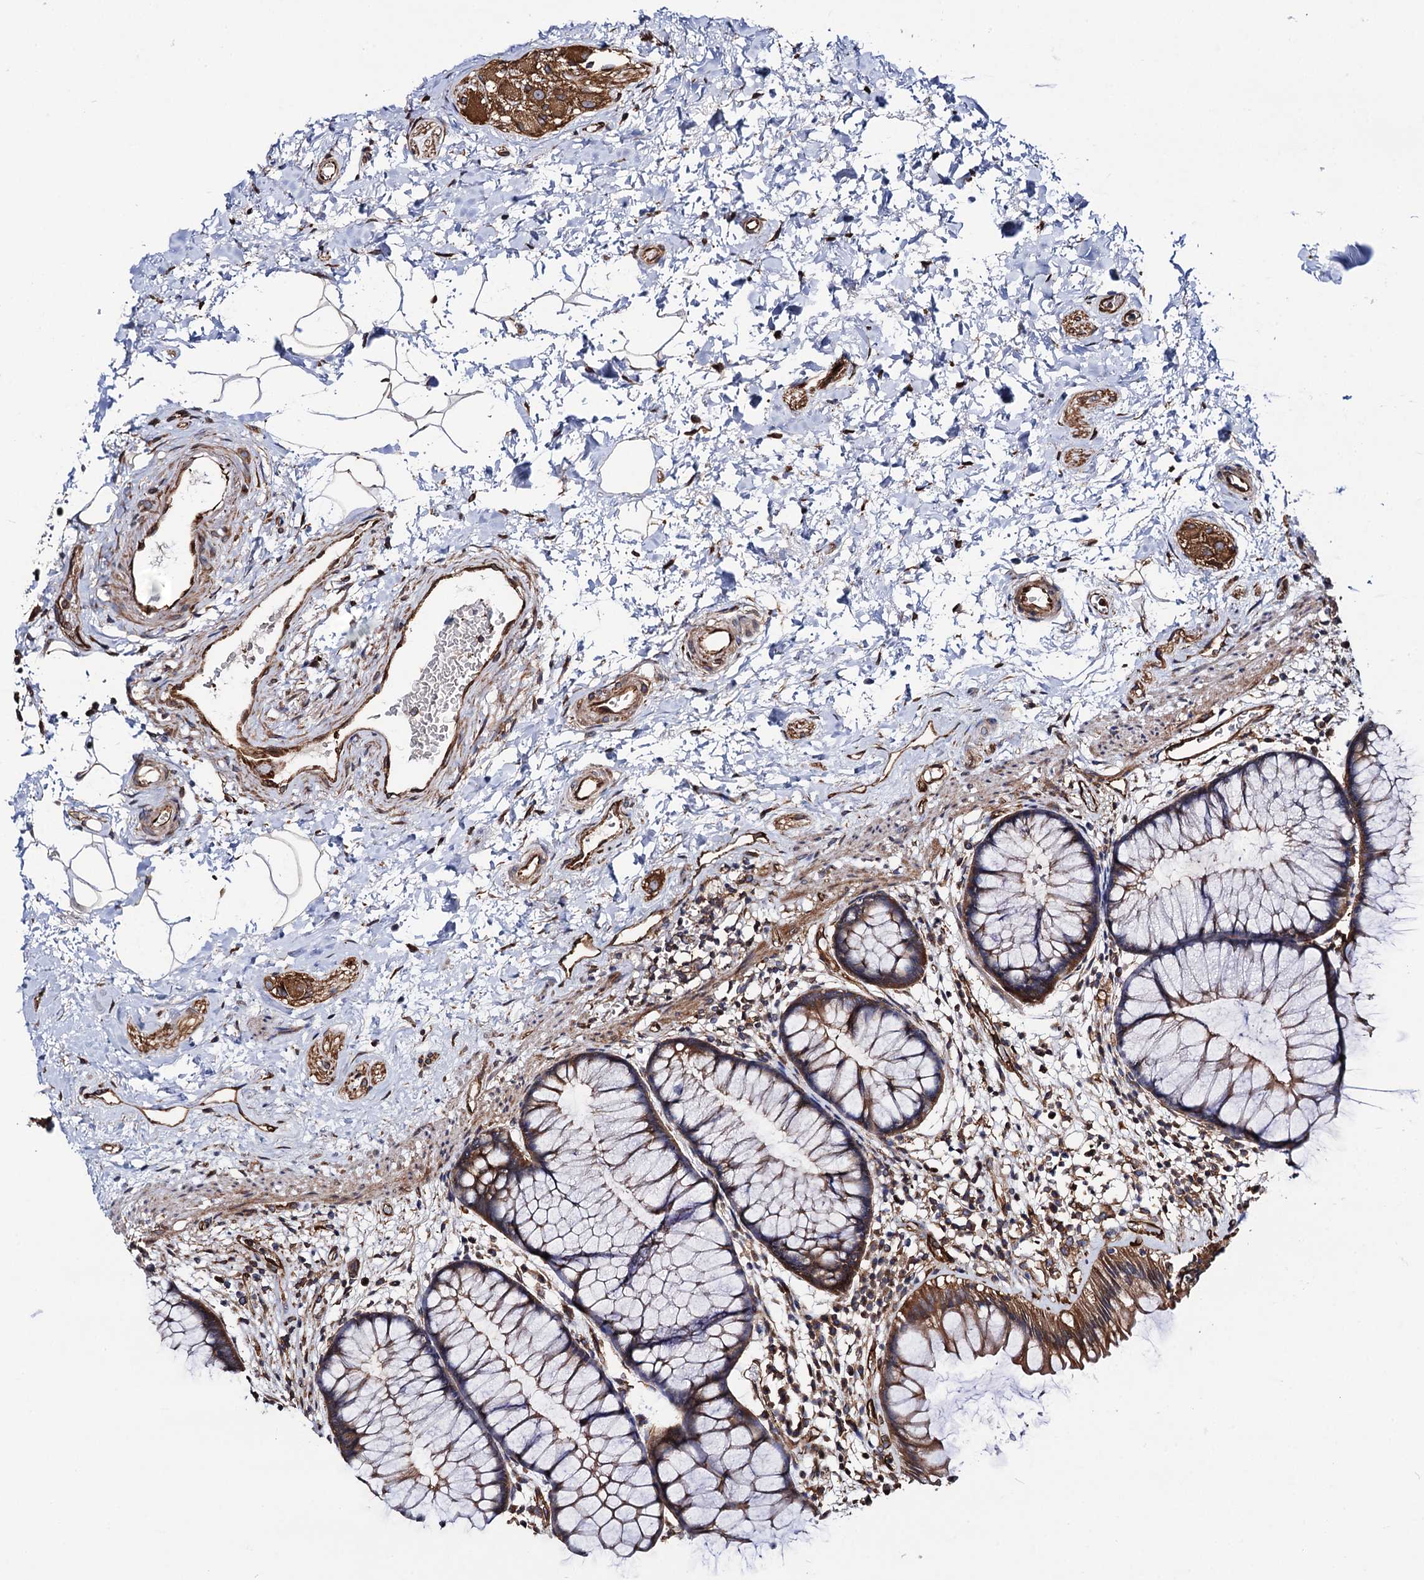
{"staining": {"intensity": "moderate", "quantity": ">75%", "location": "cytoplasmic/membranous"}, "tissue": "rectum", "cell_type": "Glandular cells", "image_type": "normal", "snomed": [{"axis": "morphology", "description": "Normal tissue, NOS"}, {"axis": "topography", "description": "Rectum"}], "caption": "Rectum stained with immunohistochemistry shows moderate cytoplasmic/membranous staining in about >75% of glandular cells.", "gene": "CIP2A", "patient": {"sex": "male", "age": 51}}